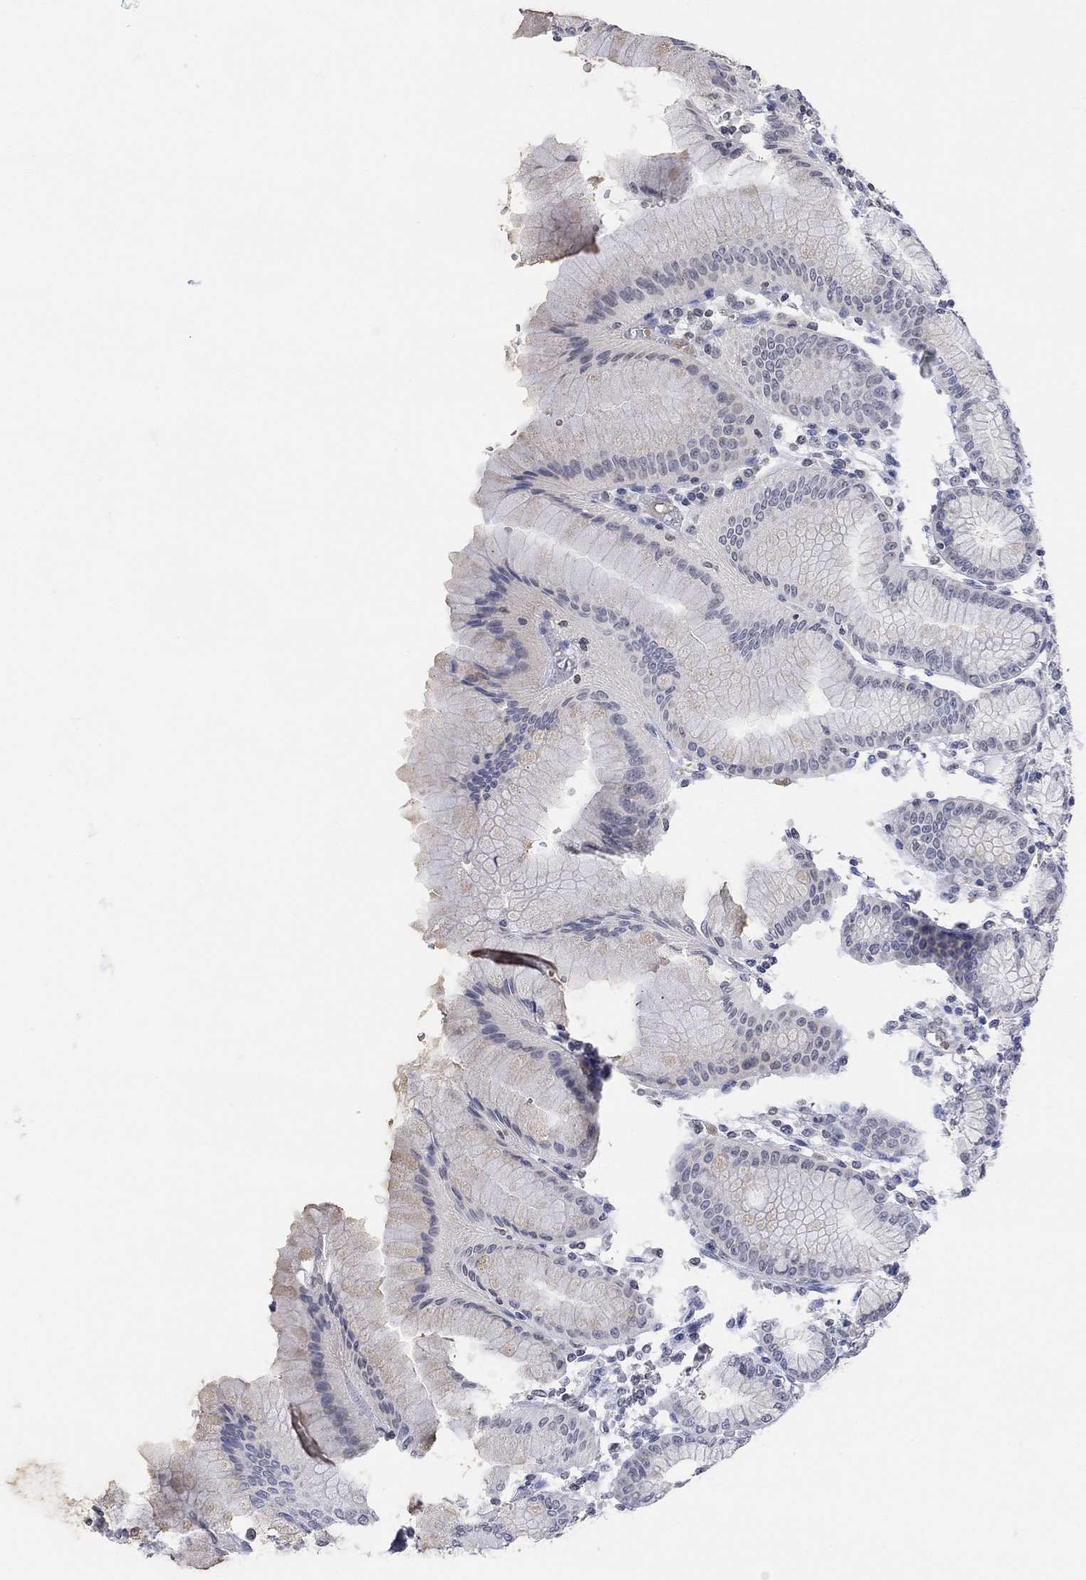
{"staining": {"intensity": "negative", "quantity": "none", "location": "none"}, "tissue": "stomach", "cell_type": "Glandular cells", "image_type": "normal", "snomed": [{"axis": "morphology", "description": "Normal tissue, NOS"}, {"axis": "topography", "description": "Skeletal muscle"}, {"axis": "topography", "description": "Stomach"}], "caption": "This image is of normal stomach stained with immunohistochemistry to label a protein in brown with the nuclei are counter-stained blue. There is no staining in glandular cells. (Immunohistochemistry, brightfield microscopy, high magnification).", "gene": "TMEM255A", "patient": {"sex": "female", "age": 57}}